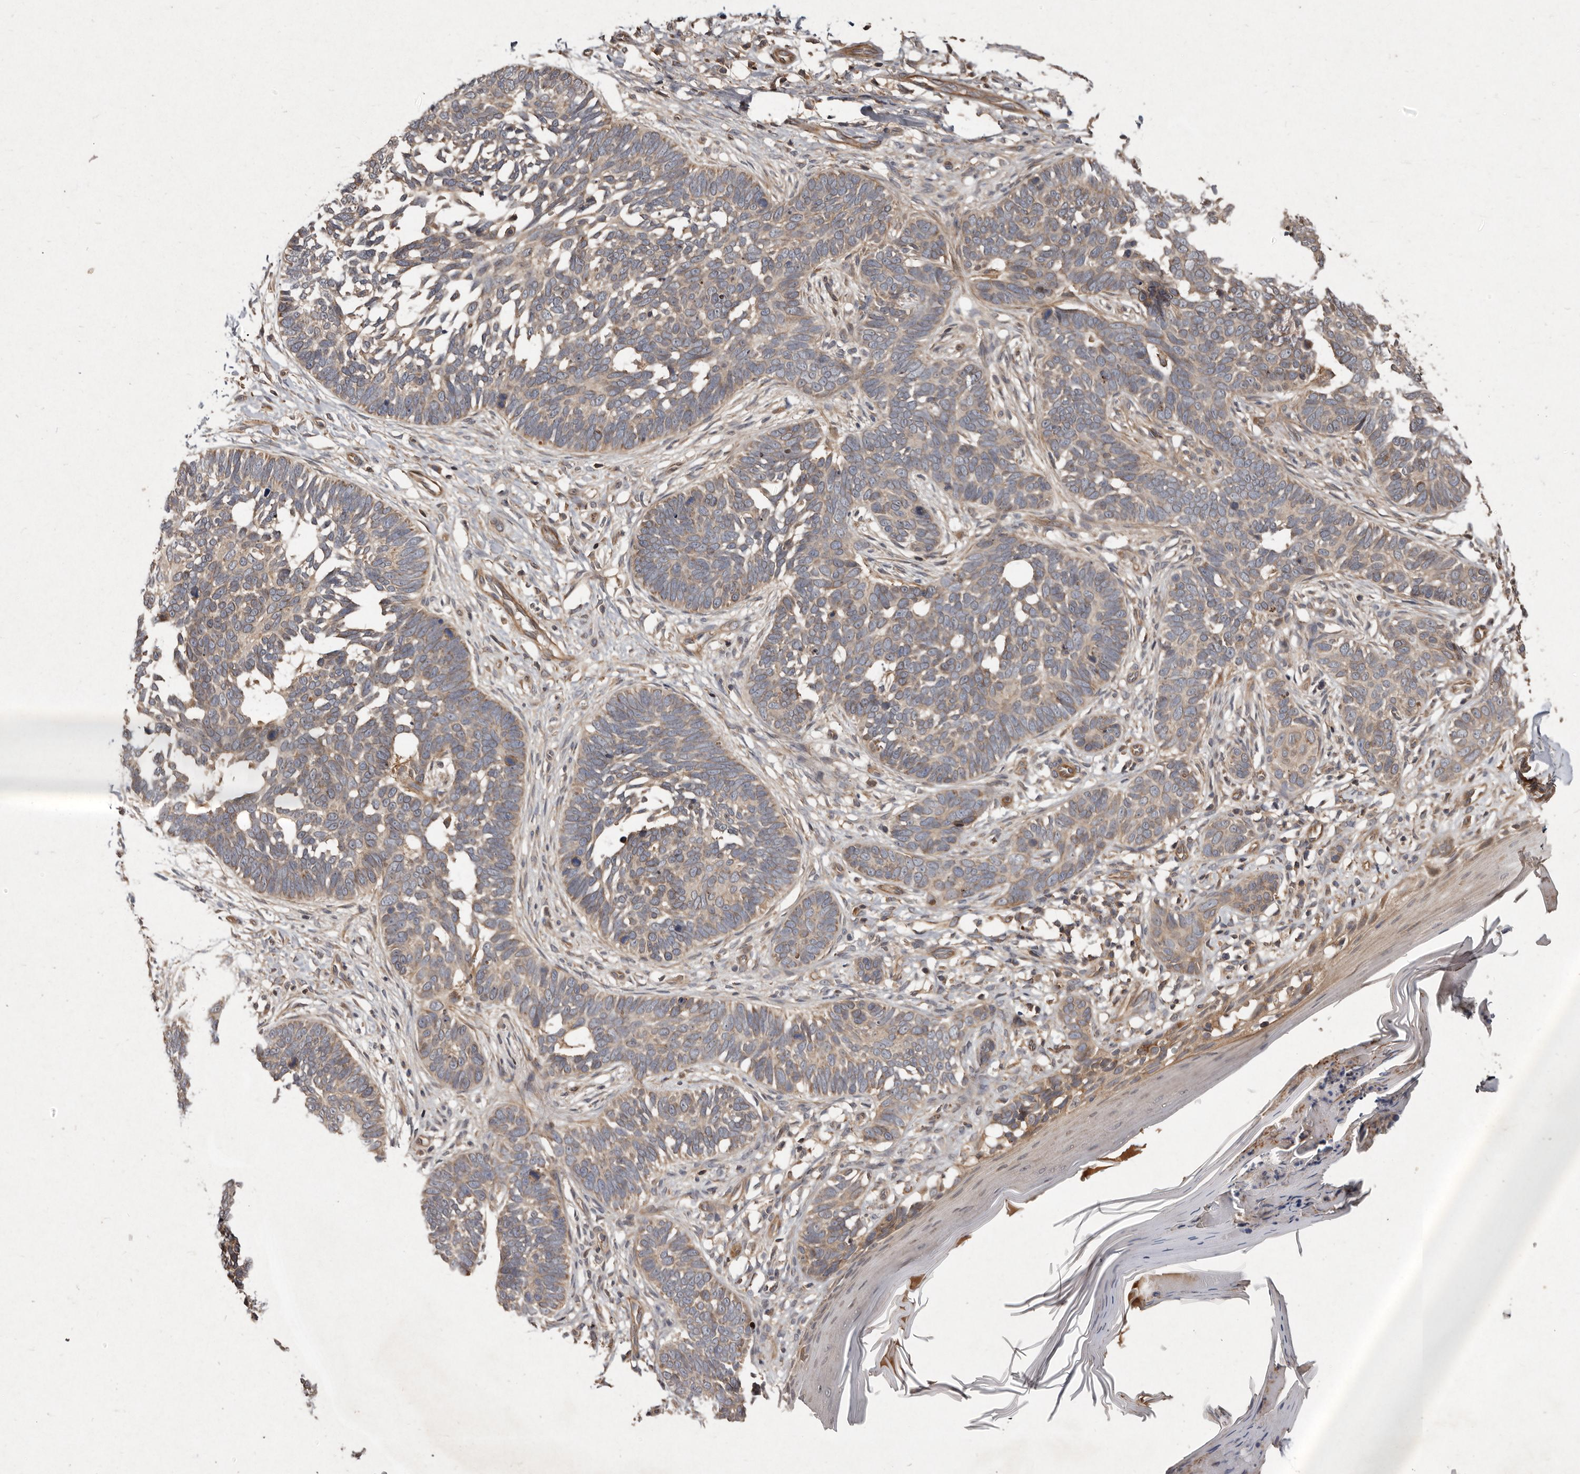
{"staining": {"intensity": "weak", "quantity": "25%-75%", "location": "cytoplasmic/membranous"}, "tissue": "skin cancer", "cell_type": "Tumor cells", "image_type": "cancer", "snomed": [{"axis": "morphology", "description": "Normal tissue, NOS"}, {"axis": "morphology", "description": "Basal cell carcinoma"}, {"axis": "topography", "description": "Skin"}], "caption": "Immunohistochemistry image of skin basal cell carcinoma stained for a protein (brown), which displays low levels of weak cytoplasmic/membranous staining in about 25%-75% of tumor cells.", "gene": "SEMA3A", "patient": {"sex": "male", "age": 77}}